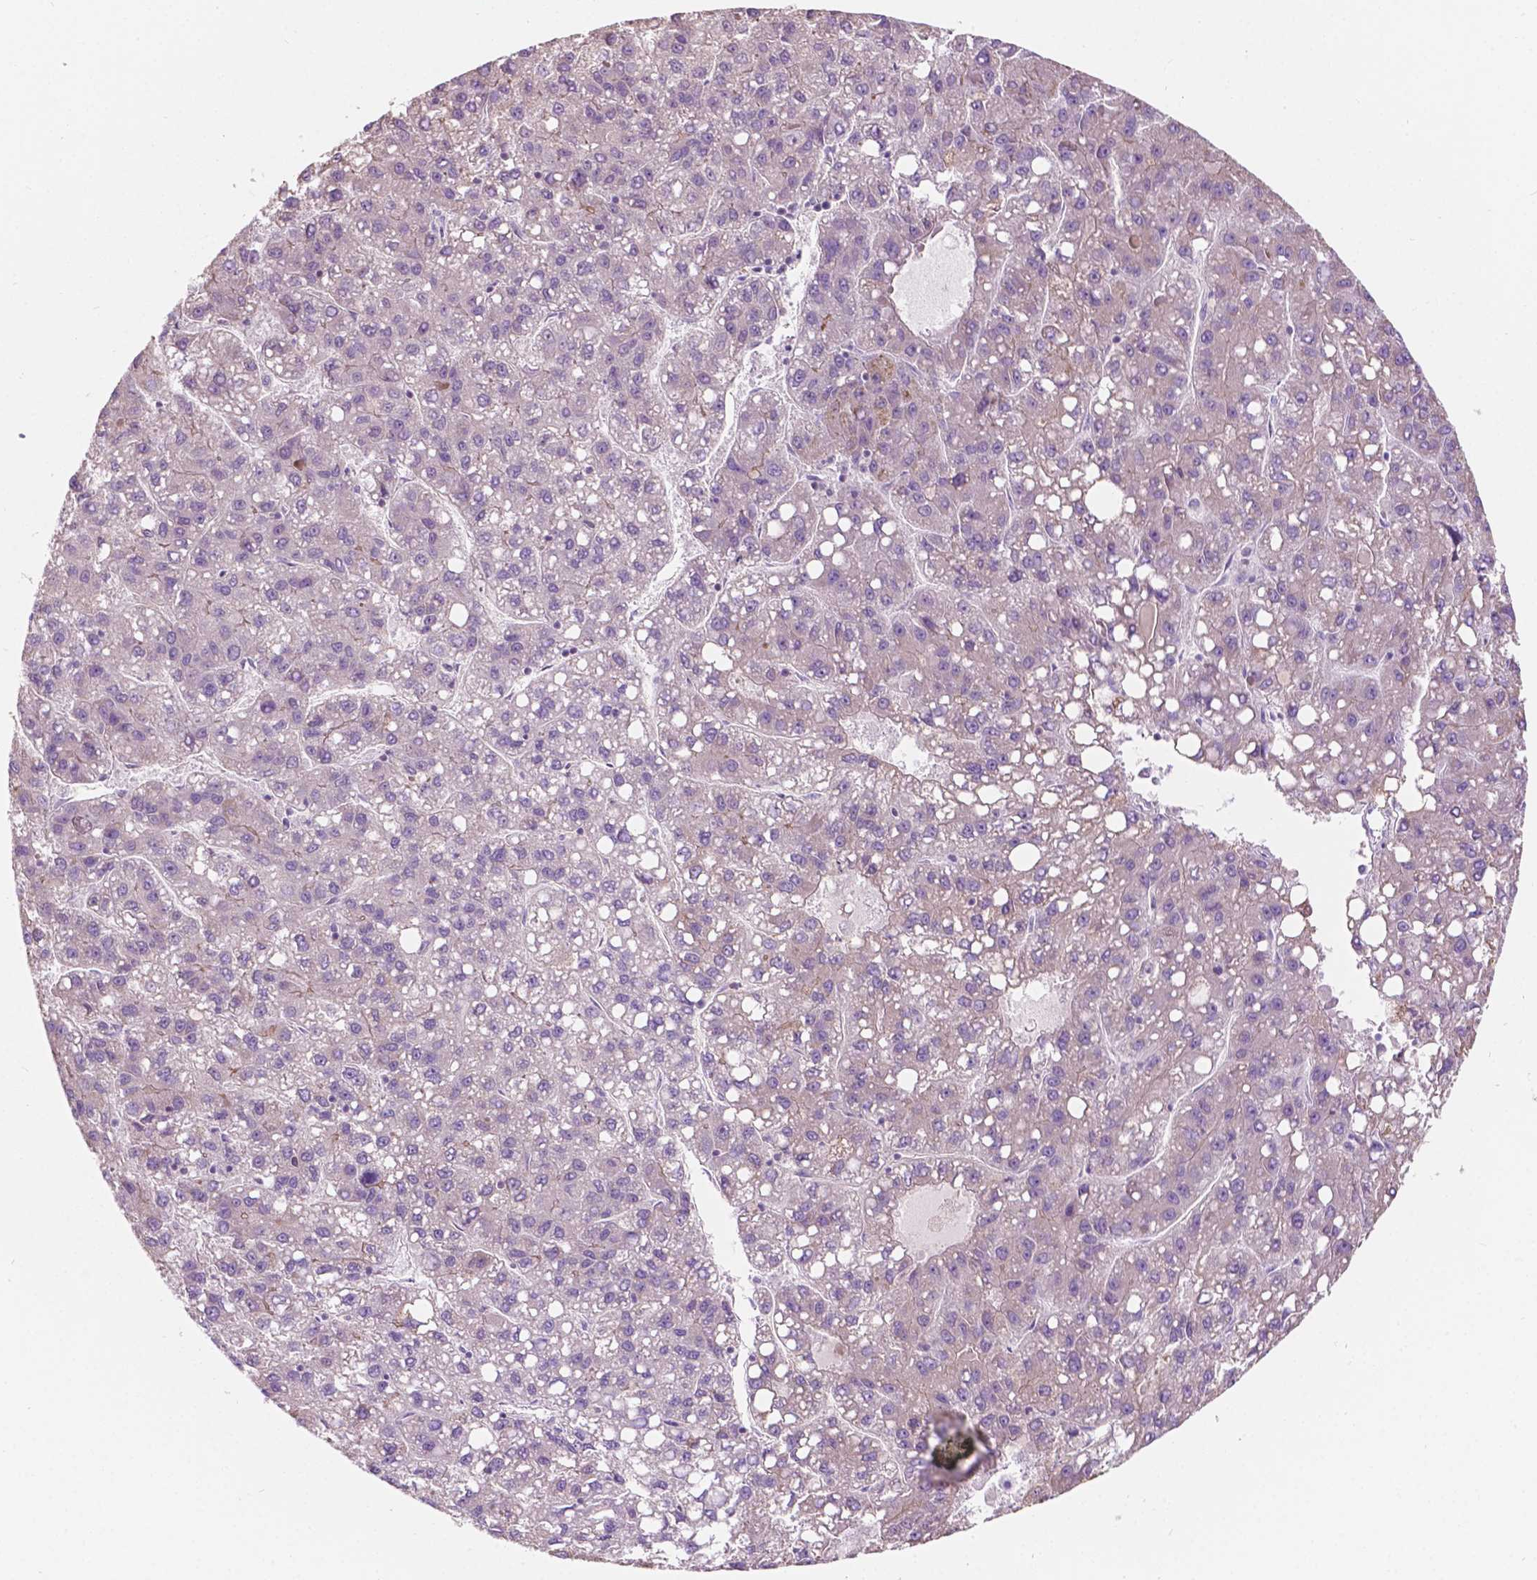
{"staining": {"intensity": "negative", "quantity": "none", "location": "none"}, "tissue": "liver cancer", "cell_type": "Tumor cells", "image_type": "cancer", "snomed": [{"axis": "morphology", "description": "Carcinoma, Hepatocellular, NOS"}, {"axis": "topography", "description": "Liver"}], "caption": "Micrograph shows no protein staining in tumor cells of liver cancer tissue.", "gene": "NOS1AP", "patient": {"sex": "female", "age": 82}}